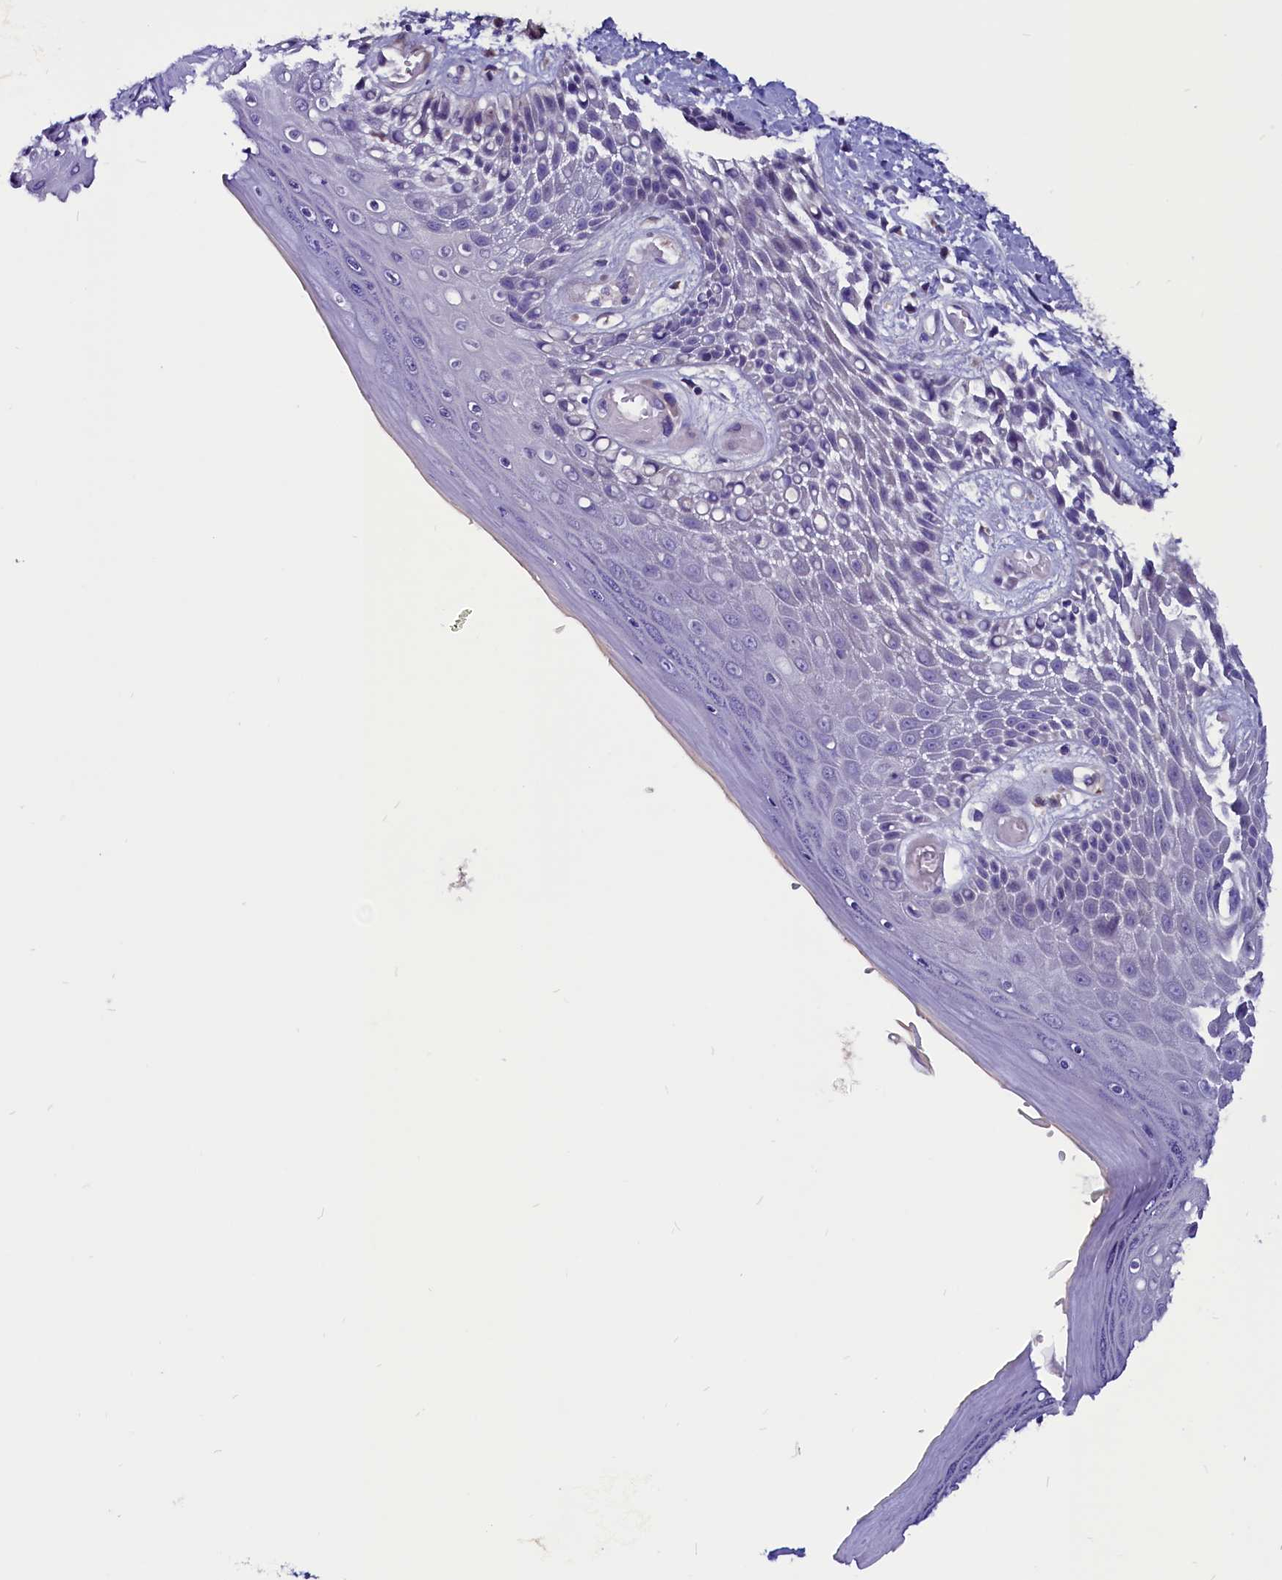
{"staining": {"intensity": "weak", "quantity": "<25%", "location": "cytoplasmic/membranous"}, "tissue": "skin", "cell_type": "Epidermal cells", "image_type": "normal", "snomed": [{"axis": "morphology", "description": "Normal tissue, NOS"}, {"axis": "topography", "description": "Anal"}], "caption": "A high-resolution micrograph shows immunohistochemistry (IHC) staining of unremarkable skin, which demonstrates no significant staining in epidermal cells. The staining was performed using DAB (3,3'-diaminobenzidine) to visualize the protein expression in brown, while the nuclei were stained in blue with hematoxylin (Magnification: 20x).", "gene": "CCBE1", "patient": {"sex": "male", "age": 78}}